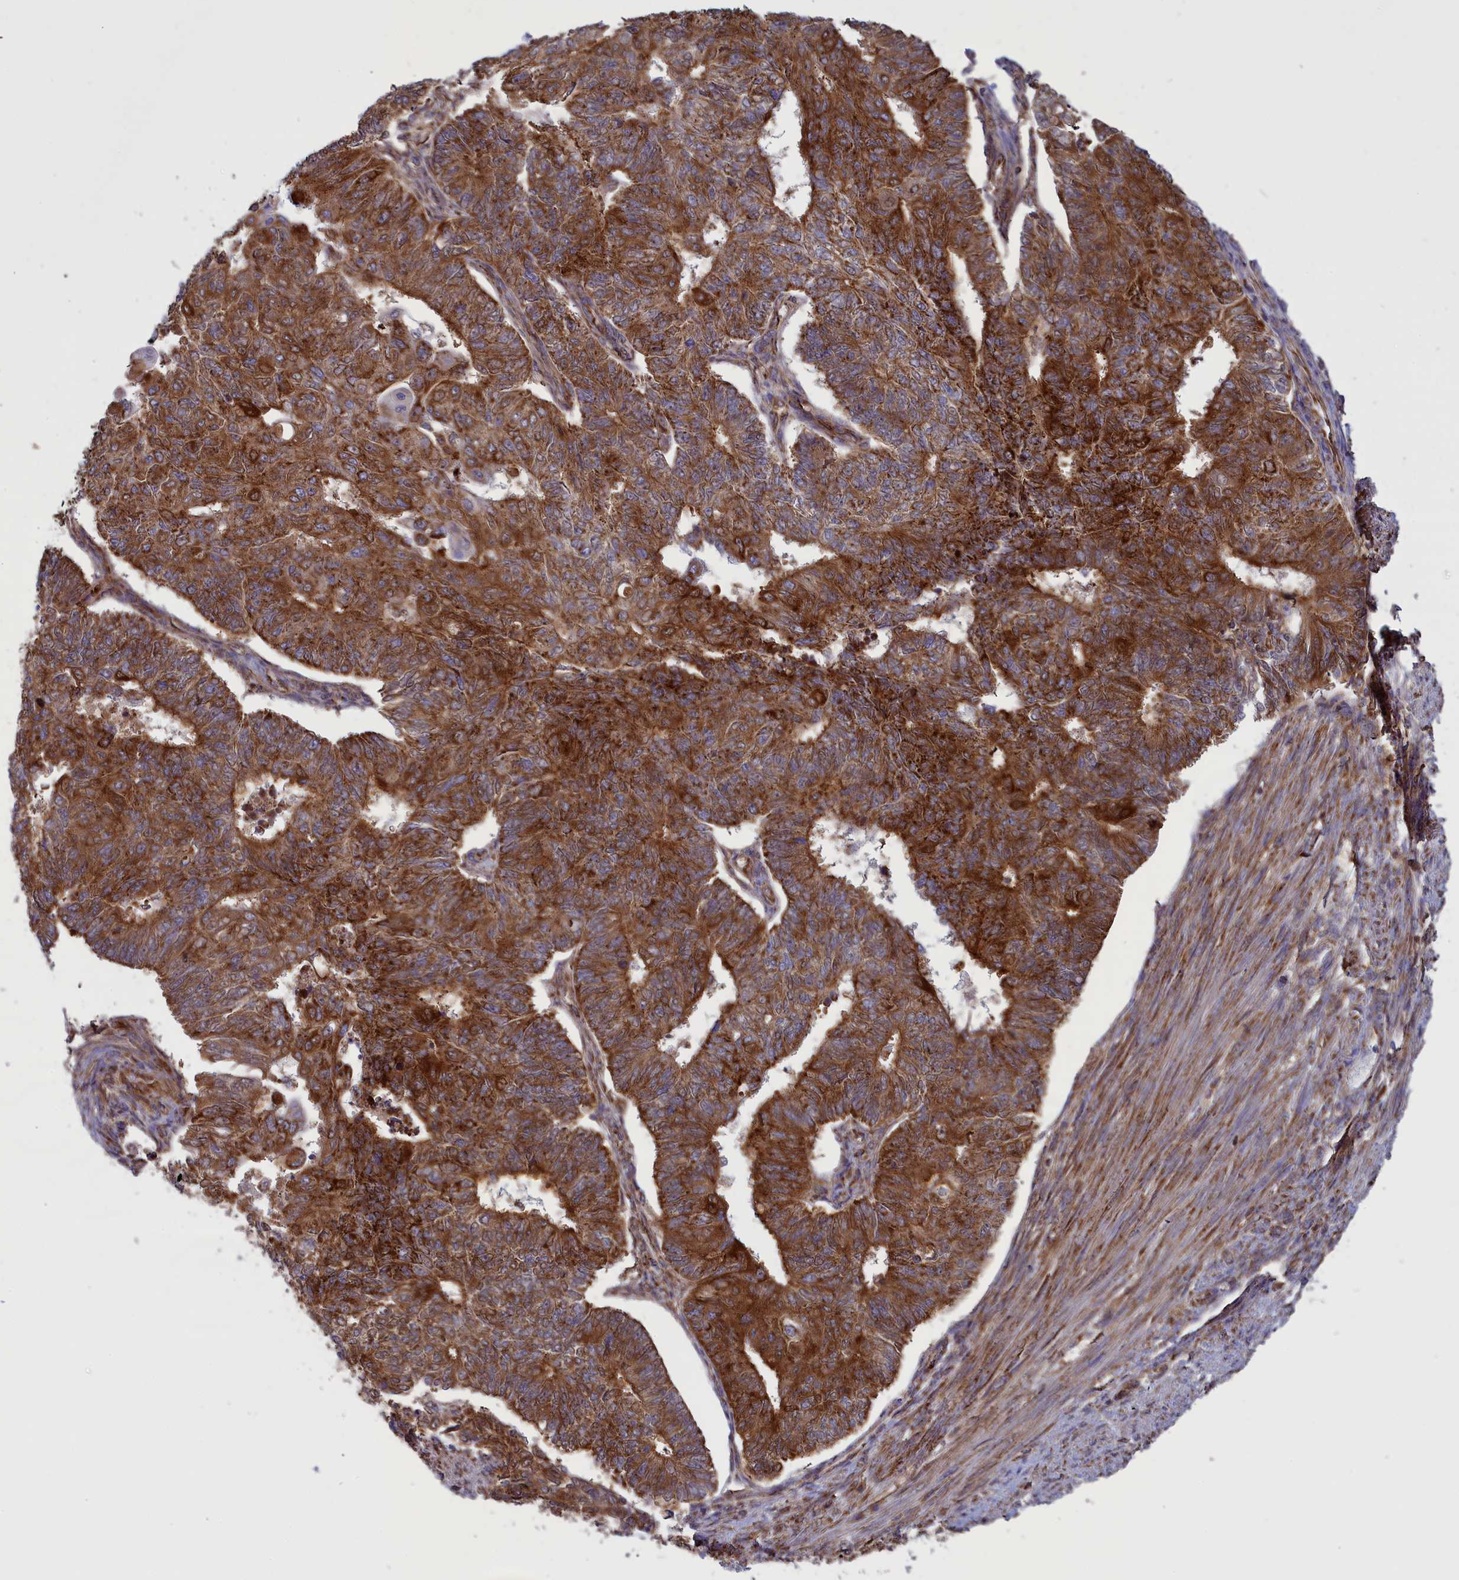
{"staining": {"intensity": "strong", "quantity": ">75%", "location": "cytoplasmic/membranous"}, "tissue": "endometrial cancer", "cell_type": "Tumor cells", "image_type": "cancer", "snomed": [{"axis": "morphology", "description": "Adenocarcinoma, NOS"}, {"axis": "topography", "description": "Endometrium"}], "caption": "This image demonstrates immunohistochemistry (IHC) staining of human adenocarcinoma (endometrial), with high strong cytoplasmic/membranous expression in approximately >75% of tumor cells.", "gene": "ISOC2", "patient": {"sex": "female", "age": 32}}